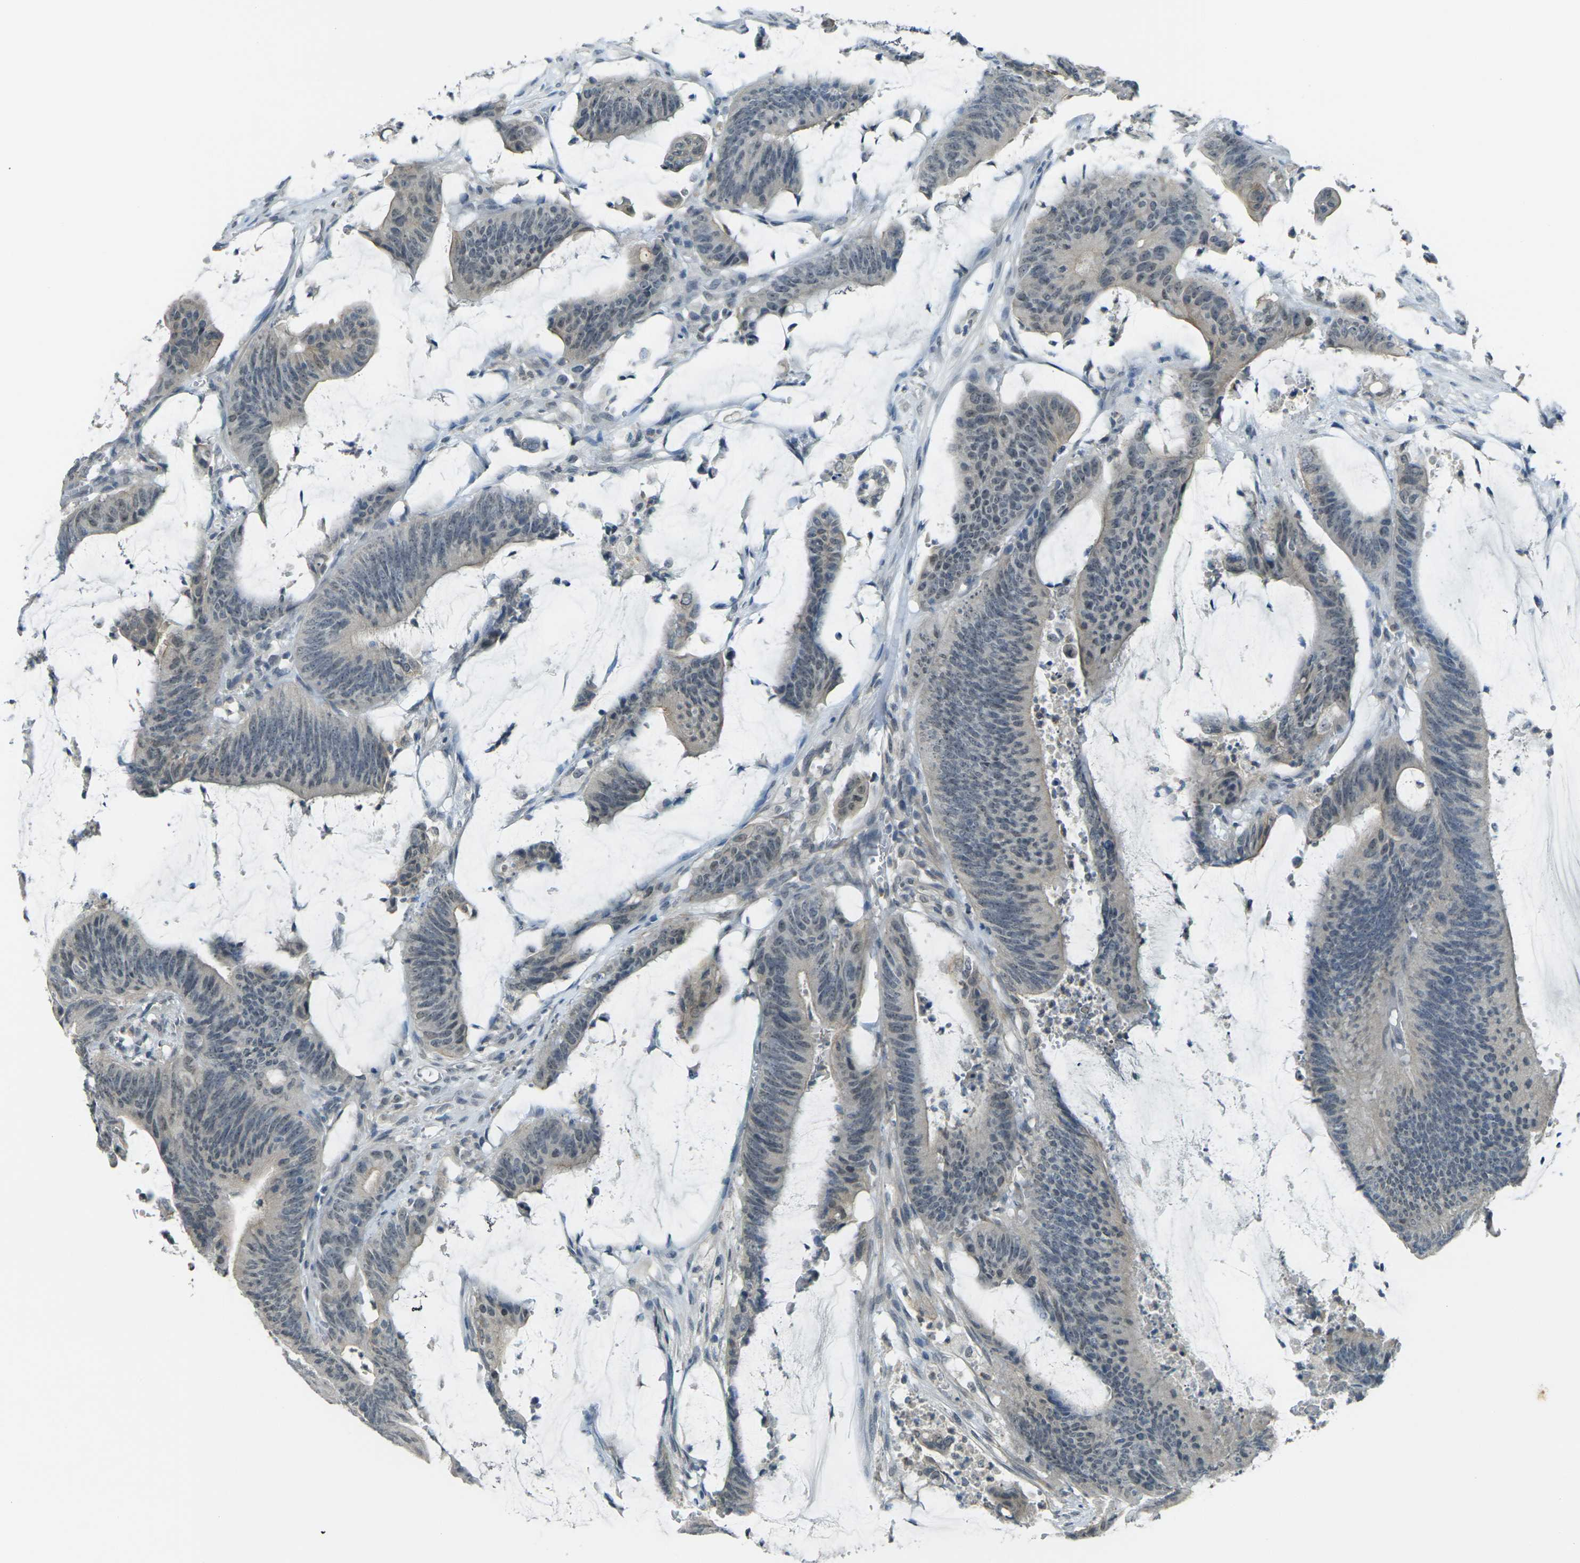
{"staining": {"intensity": "moderate", "quantity": "<25%", "location": "cytoplasmic/membranous"}, "tissue": "colorectal cancer", "cell_type": "Tumor cells", "image_type": "cancer", "snomed": [{"axis": "morphology", "description": "Adenocarcinoma, NOS"}, {"axis": "topography", "description": "Rectum"}], "caption": "Colorectal adenocarcinoma tissue shows moderate cytoplasmic/membranous positivity in about <25% of tumor cells, visualized by immunohistochemistry. (DAB = brown stain, brightfield microscopy at high magnification).", "gene": "SPTBN2", "patient": {"sex": "female", "age": 66}}